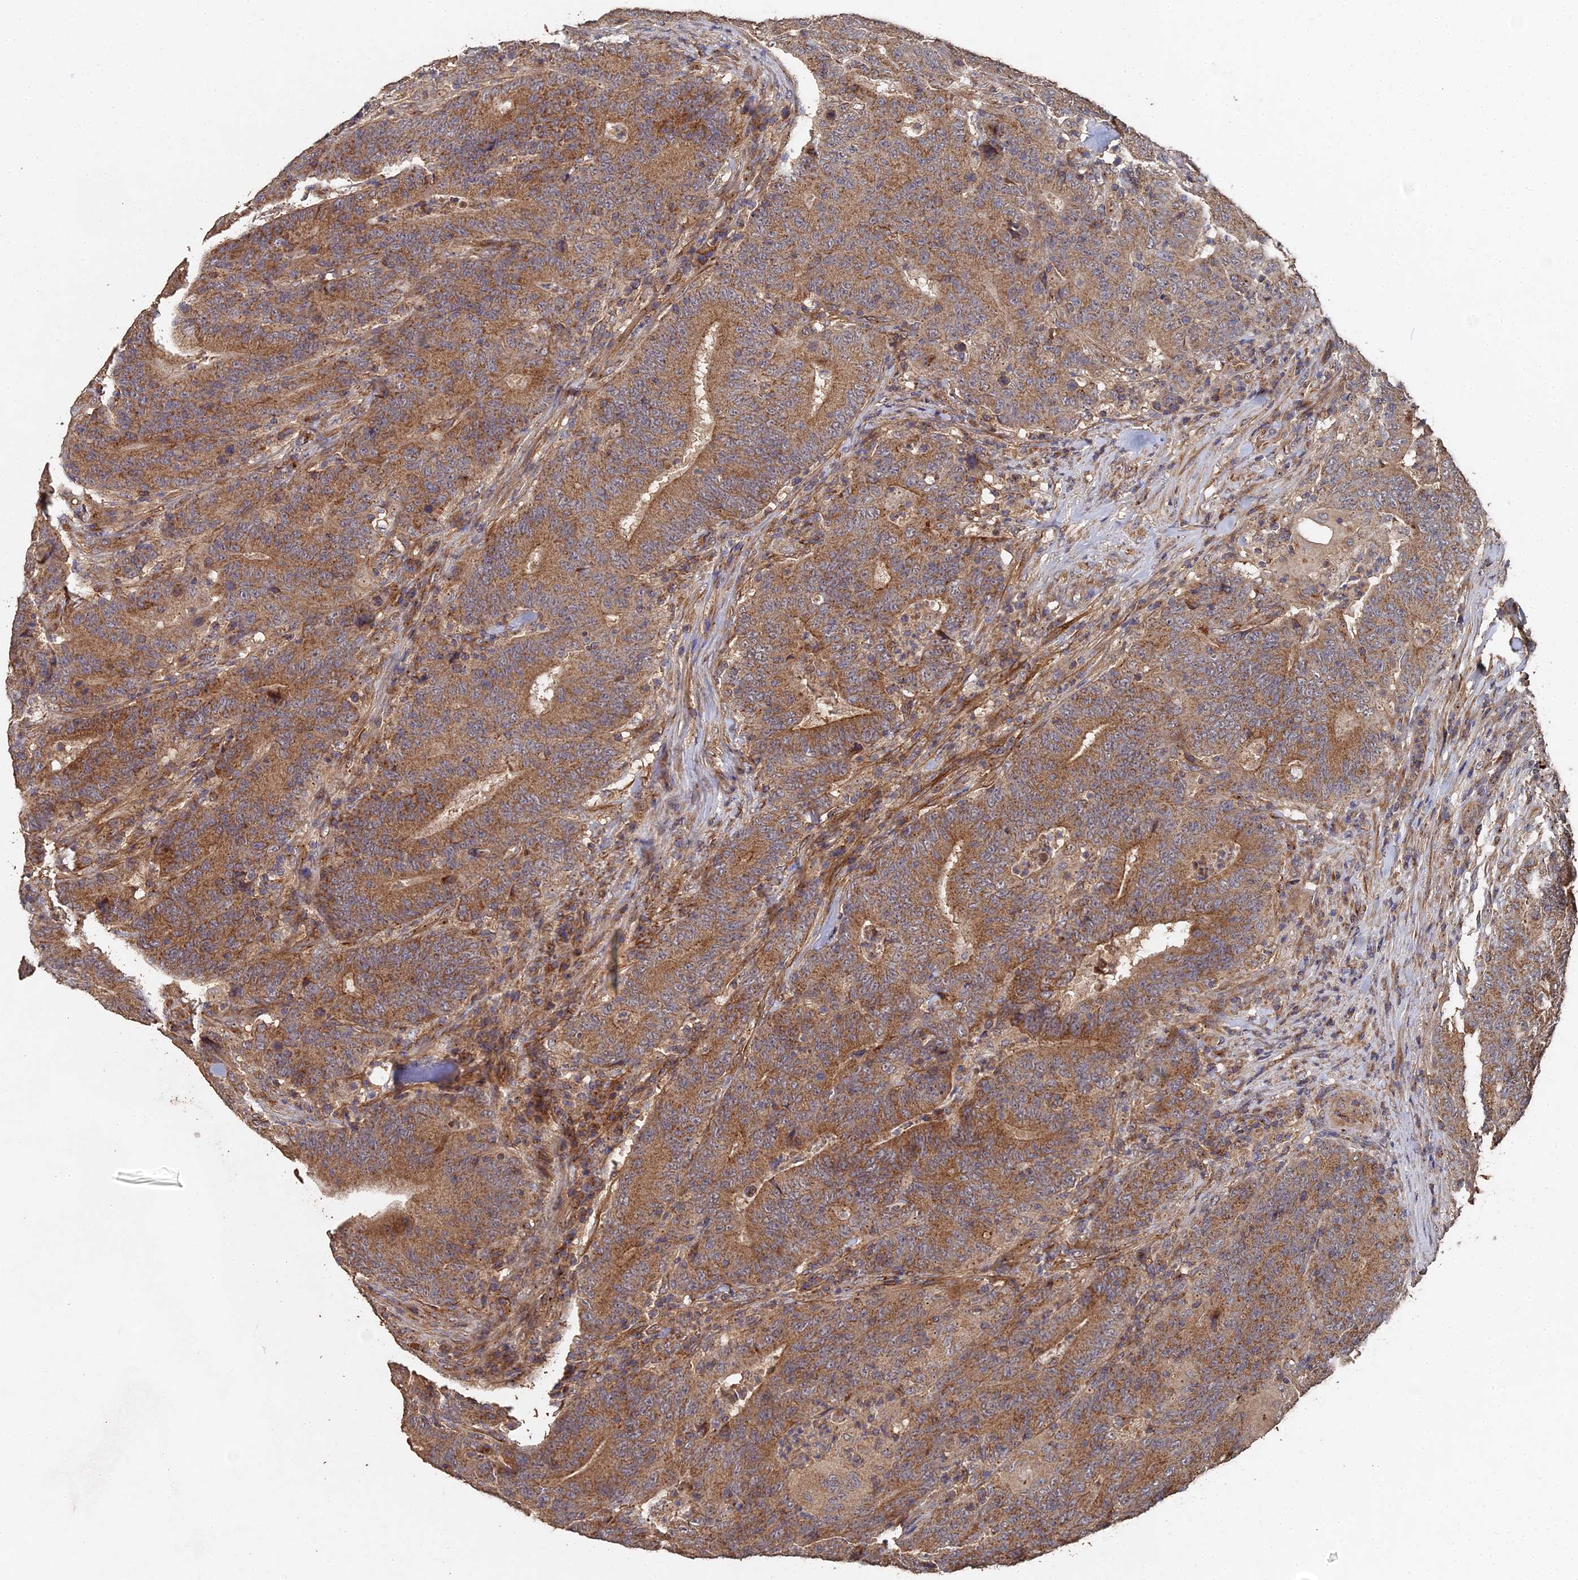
{"staining": {"intensity": "moderate", "quantity": ">75%", "location": "cytoplasmic/membranous"}, "tissue": "colorectal cancer", "cell_type": "Tumor cells", "image_type": "cancer", "snomed": [{"axis": "morphology", "description": "Normal tissue, NOS"}, {"axis": "morphology", "description": "Adenocarcinoma, NOS"}, {"axis": "topography", "description": "Colon"}], "caption": "A brown stain shows moderate cytoplasmic/membranous positivity of a protein in colorectal cancer tumor cells.", "gene": "SPANXN4", "patient": {"sex": "female", "age": 75}}